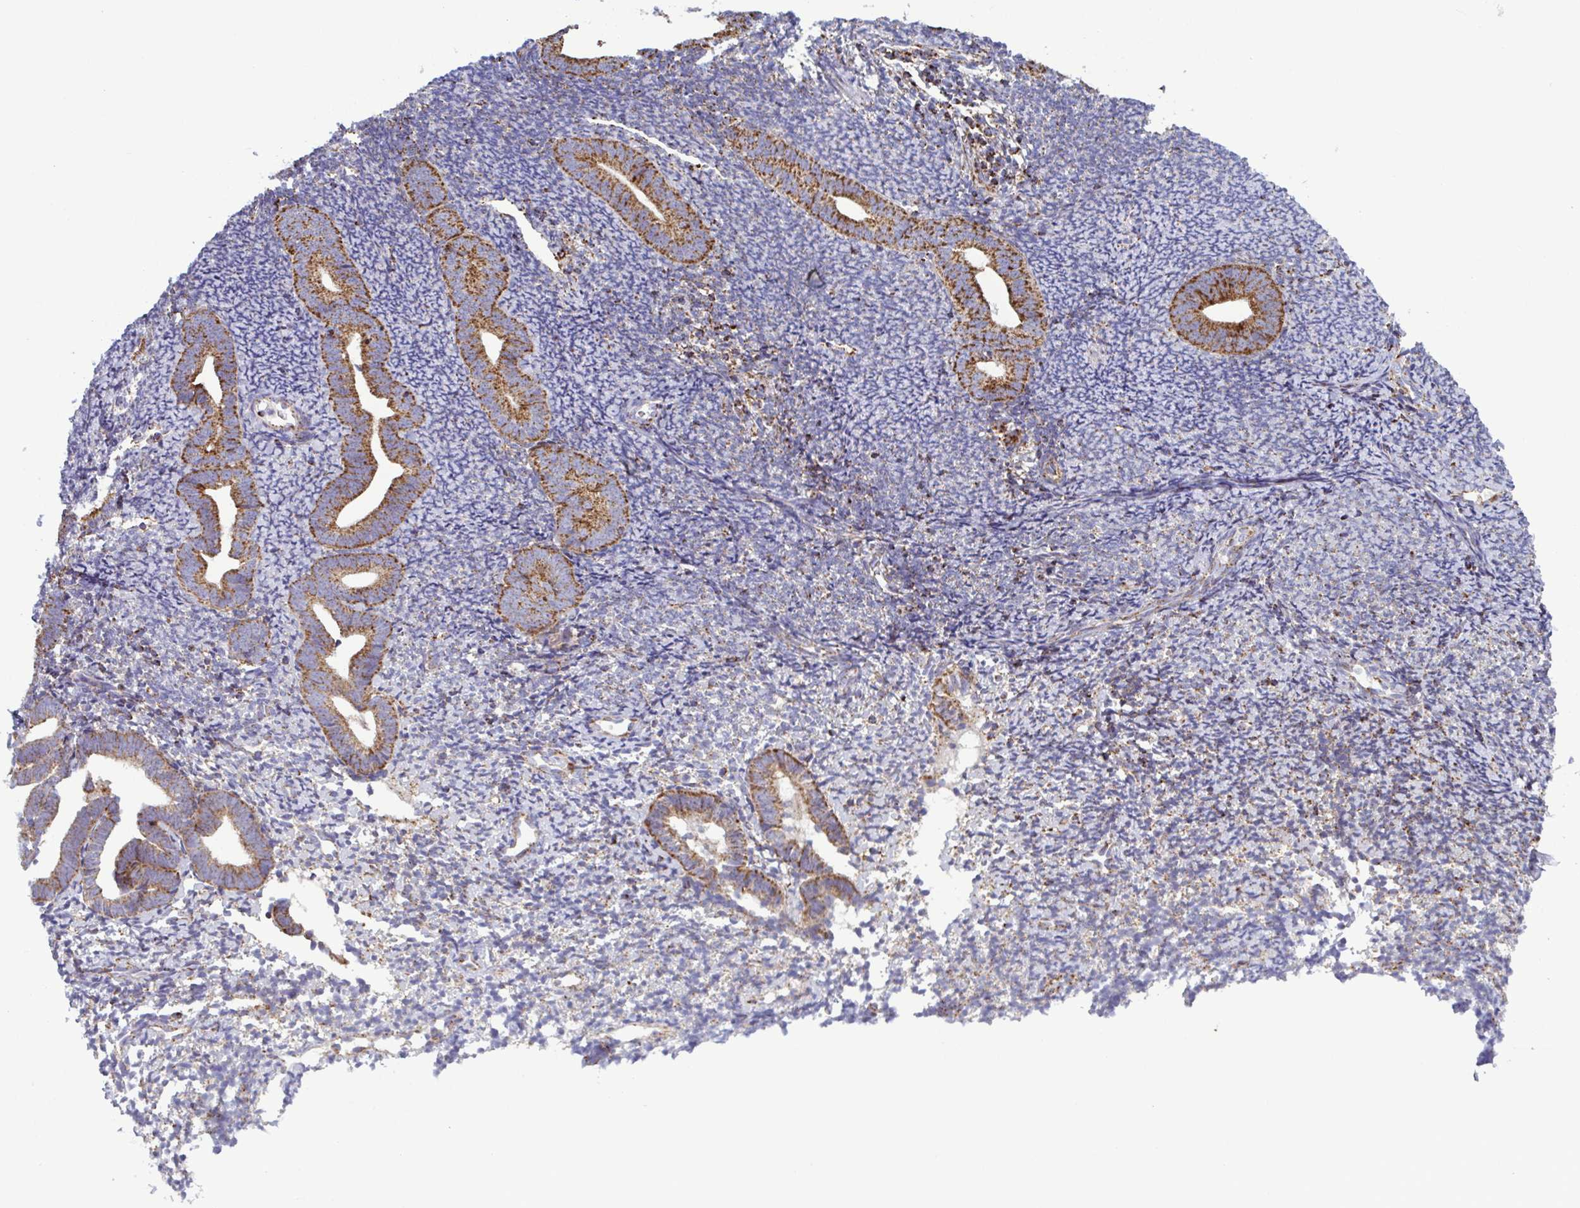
{"staining": {"intensity": "moderate", "quantity": "25%-75%", "location": "cytoplasmic/membranous"}, "tissue": "endometrium", "cell_type": "Cells in endometrial stroma", "image_type": "normal", "snomed": [{"axis": "morphology", "description": "Normal tissue, NOS"}, {"axis": "topography", "description": "Endometrium"}], "caption": "The image displays immunohistochemical staining of benign endometrium. There is moderate cytoplasmic/membranous positivity is appreciated in about 25%-75% of cells in endometrial stroma.", "gene": "CSDE1", "patient": {"sex": "female", "age": 39}}